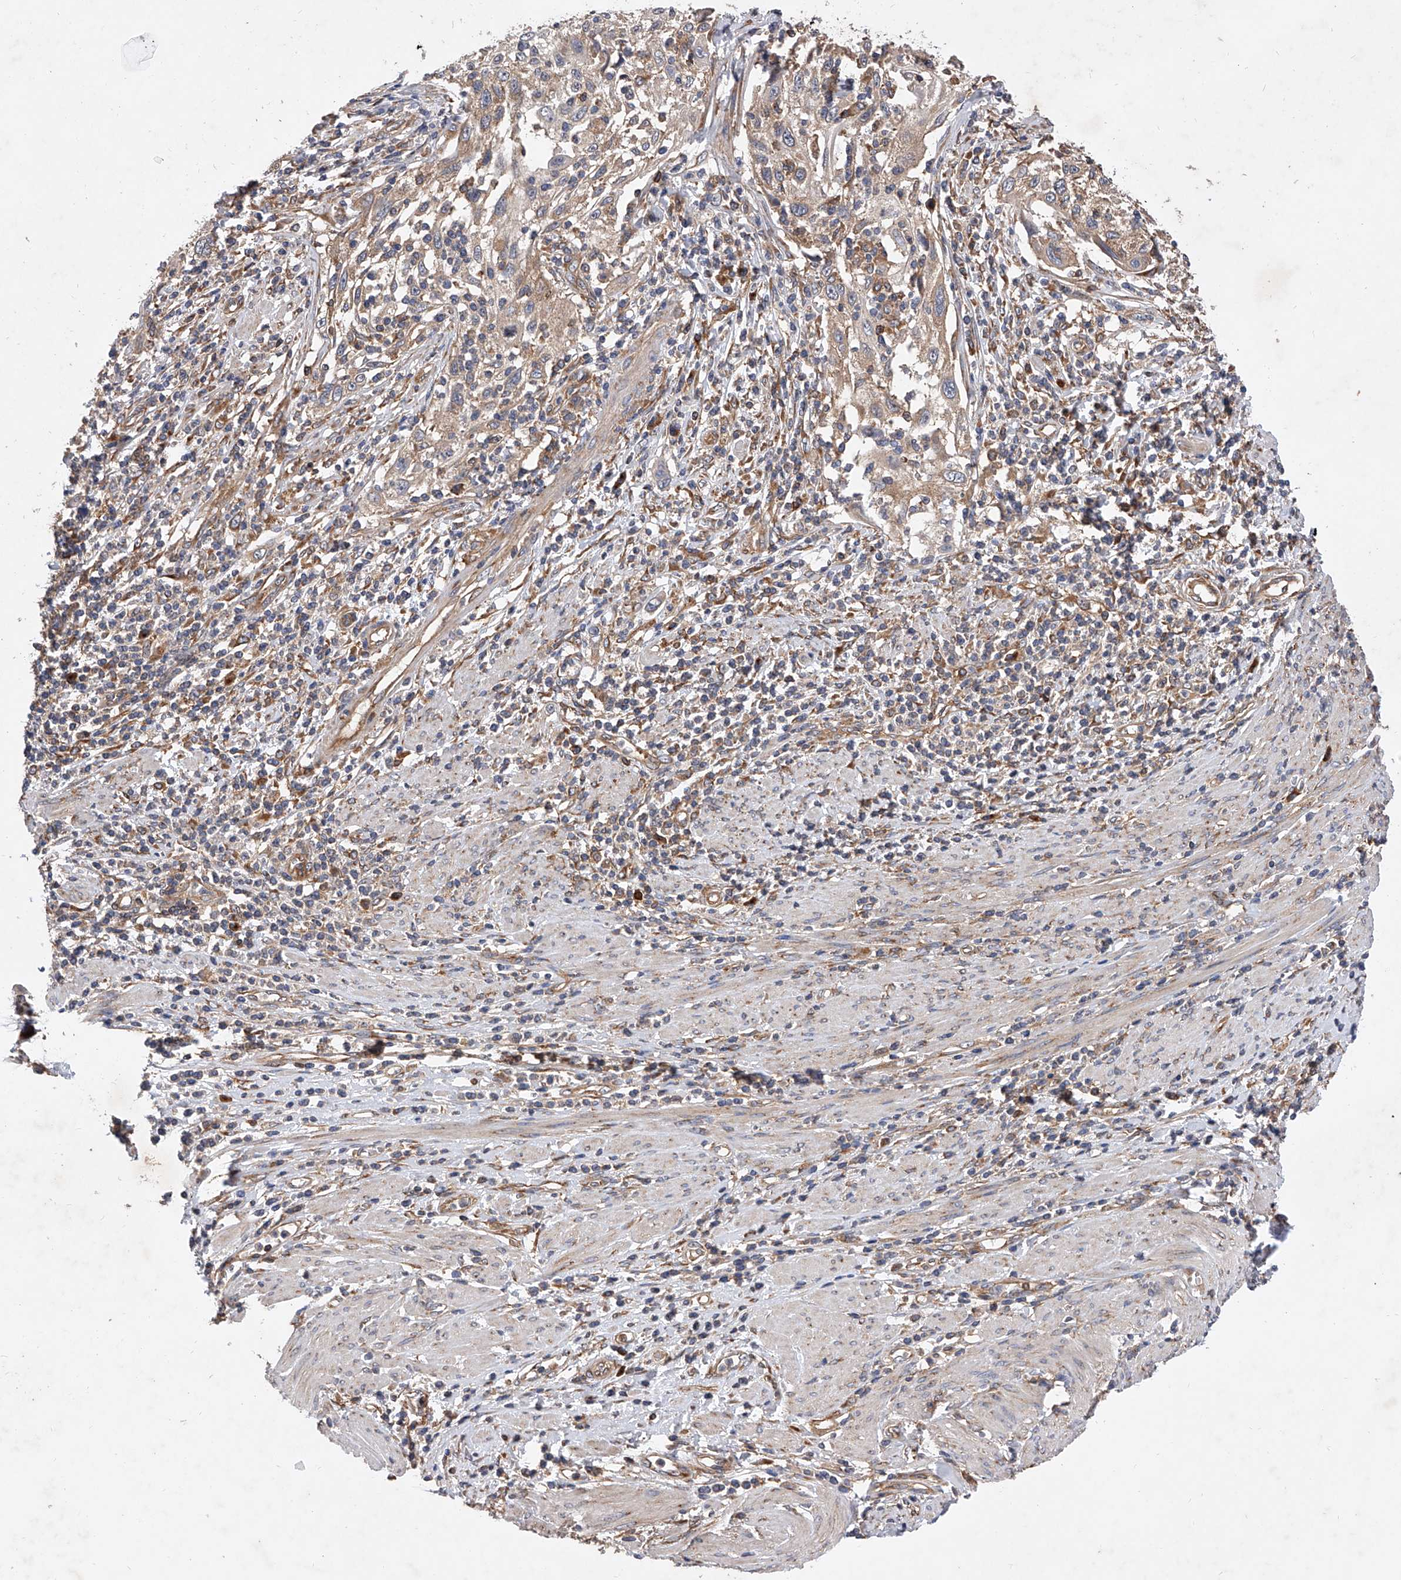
{"staining": {"intensity": "weak", "quantity": "25%-75%", "location": "cytoplasmic/membranous"}, "tissue": "cervical cancer", "cell_type": "Tumor cells", "image_type": "cancer", "snomed": [{"axis": "morphology", "description": "Squamous cell carcinoma, NOS"}, {"axis": "topography", "description": "Cervix"}], "caption": "Protein expression analysis of cervical squamous cell carcinoma demonstrates weak cytoplasmic/membranous positivity in about 25%-75% of tumor cells.", "gene": "CFAP410", "patient": {"sex": "female", "age": 70}}